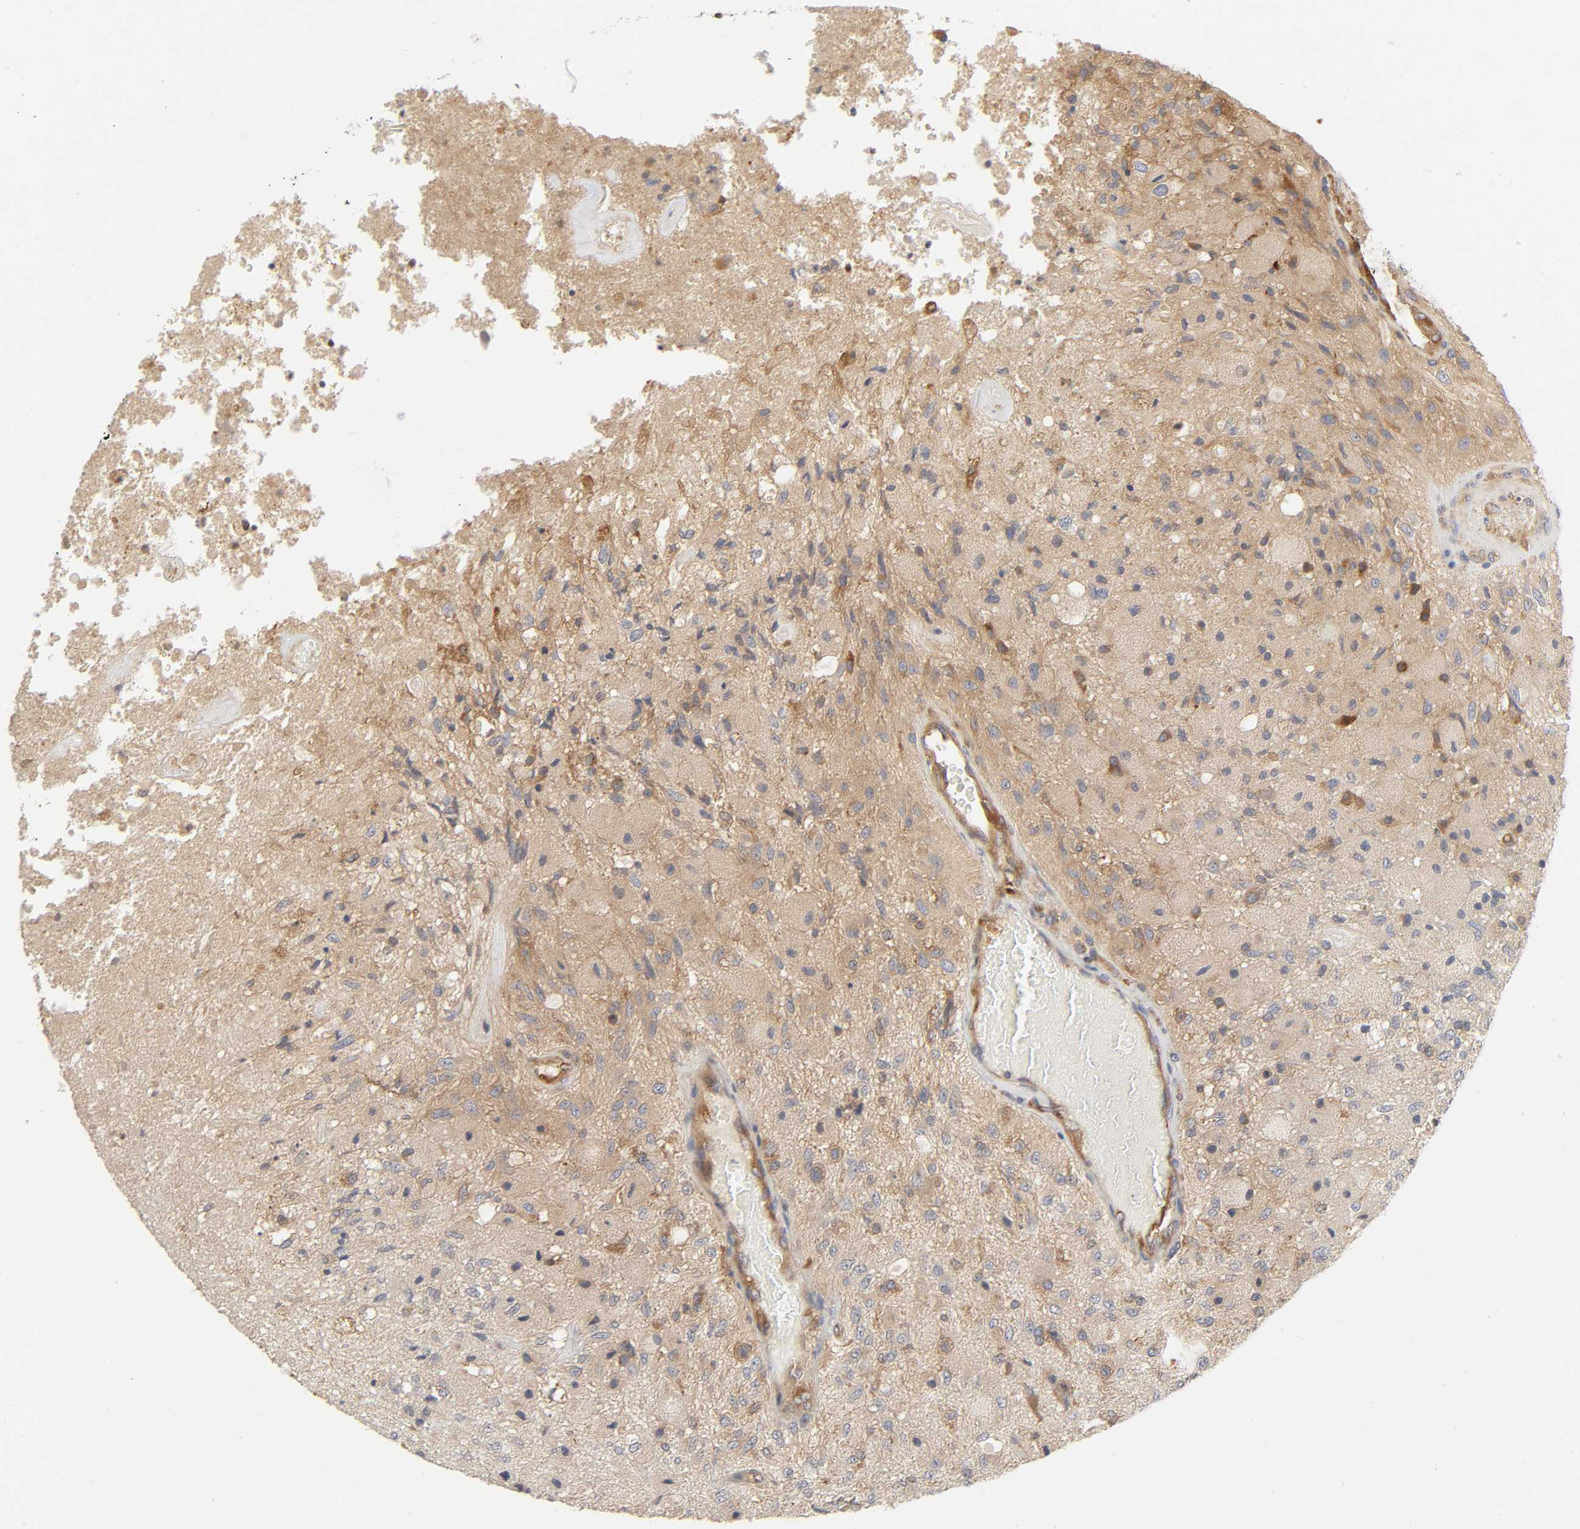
{"staining": {"intensity": "weak", "quantity": "25%-75%", "location": "cytoplasmic/membranous"}, "tissue": "glioma", "cell_type": "Tumor cells", "image_type": "cancer", "snomed": [{"axis": "morphology", "description": "Normal tissue, NOS"}, {"axis": "morphology", "description": "Glioma, malignant, High grade"}, {"axis": "topography", "description": "Cerebral cortex"}], "caption": "Immunohistochemistry photomicrograph of glioma stained for a protein (brown), which shows low levels of weak cytoplasmic/membranous staining in about 25%-75% of tumor cells.", "gene": "SCHIP1", "patient": {"sex": "male", "age": 77}}